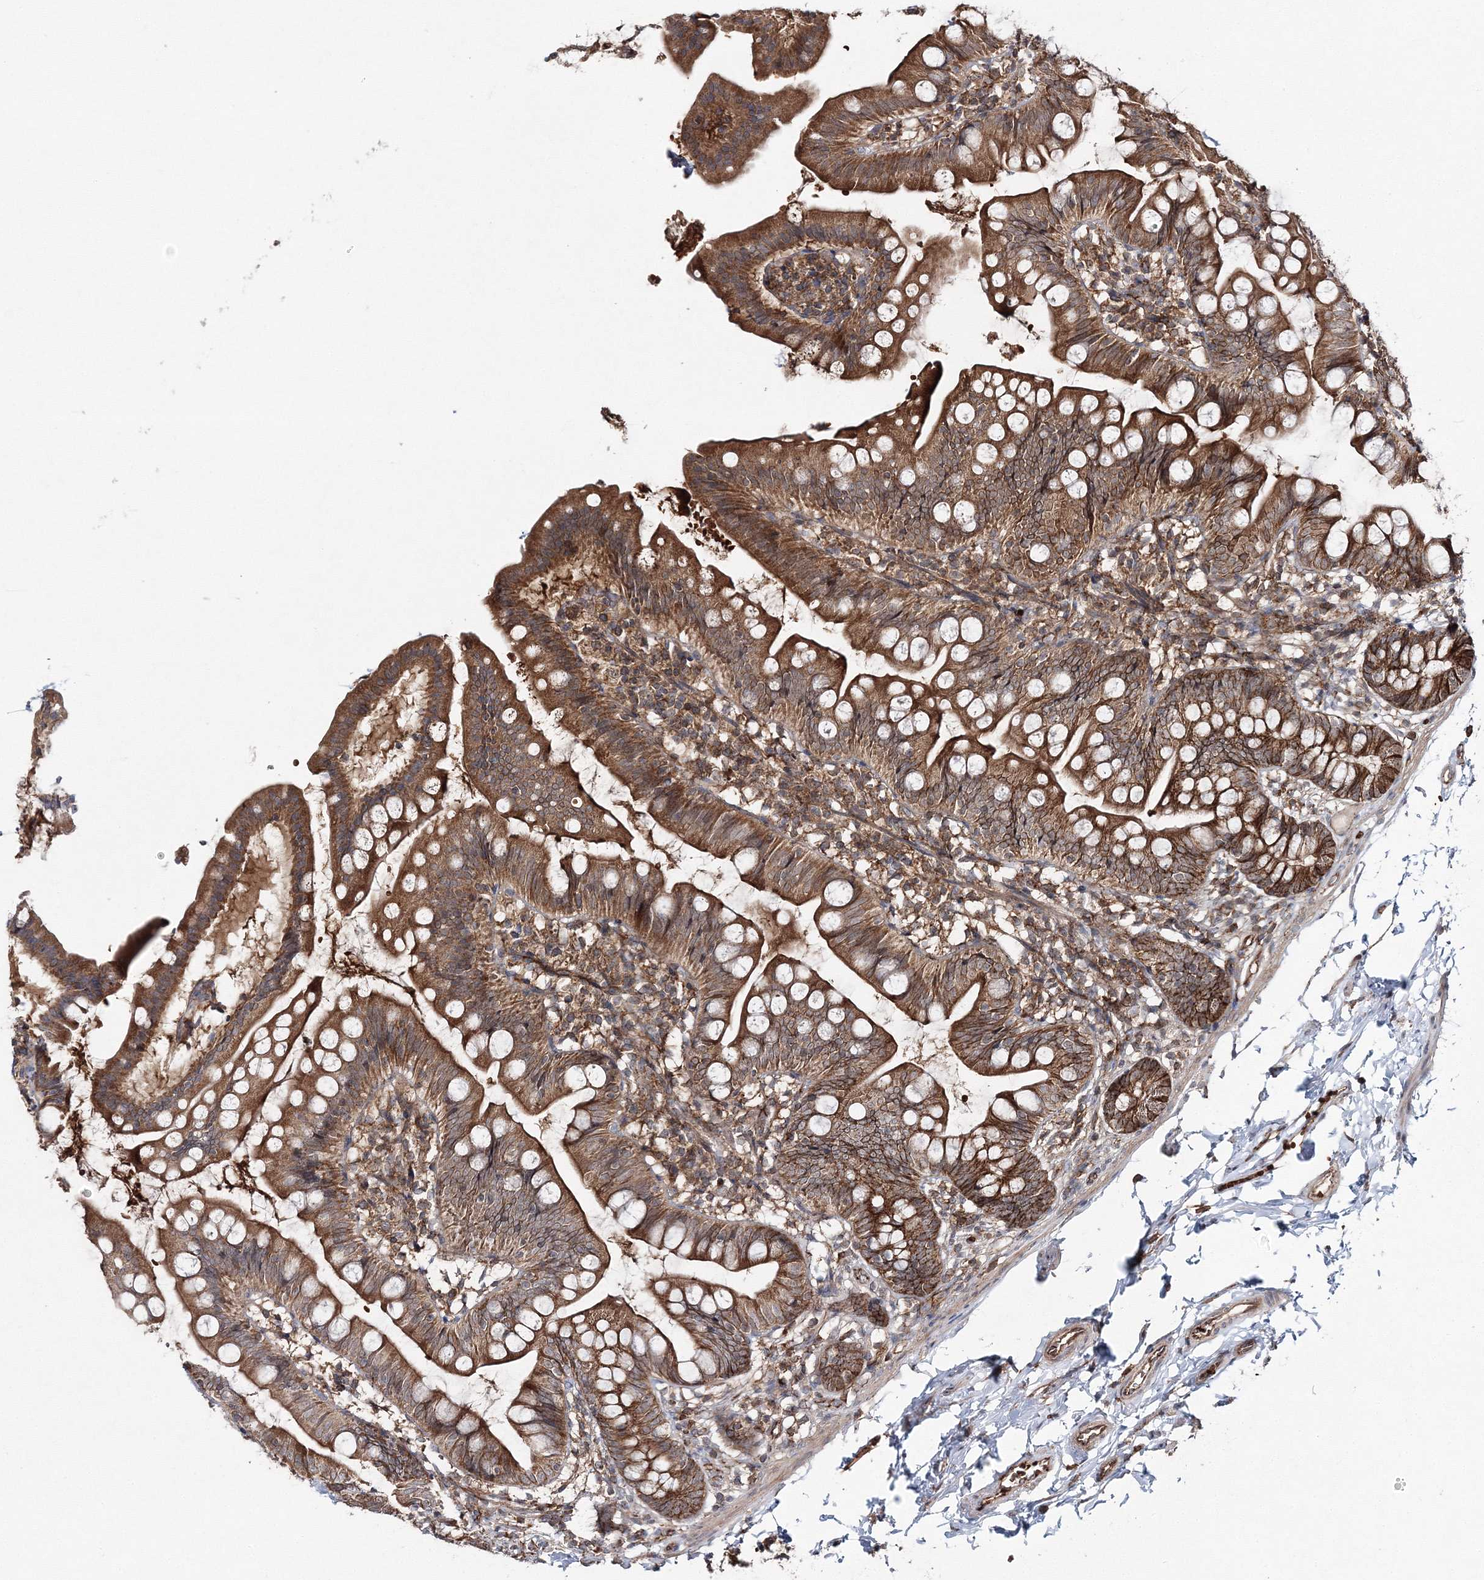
{"staining": {"intensity": "moderate", "quantity": ">75%", "location": "cytoplasmic/membranous"}, "tissue": "small intestine", "cell_type": "Glandular cells", "image_type": "normal", "snomed": [{"axis": "morphology", "description": "Normal tissue, NOS"}, {"axis": "topography", "description": "Small intestine"}], "caption": "Approximately >75% of glandular cells in normal human small intestine show moderate cytoplasmic/membranous protein positivity as visualized by brown immunohistochemical staining.", "gene": "PCBD2", "patient": {"sex": "male", "age": 7}}